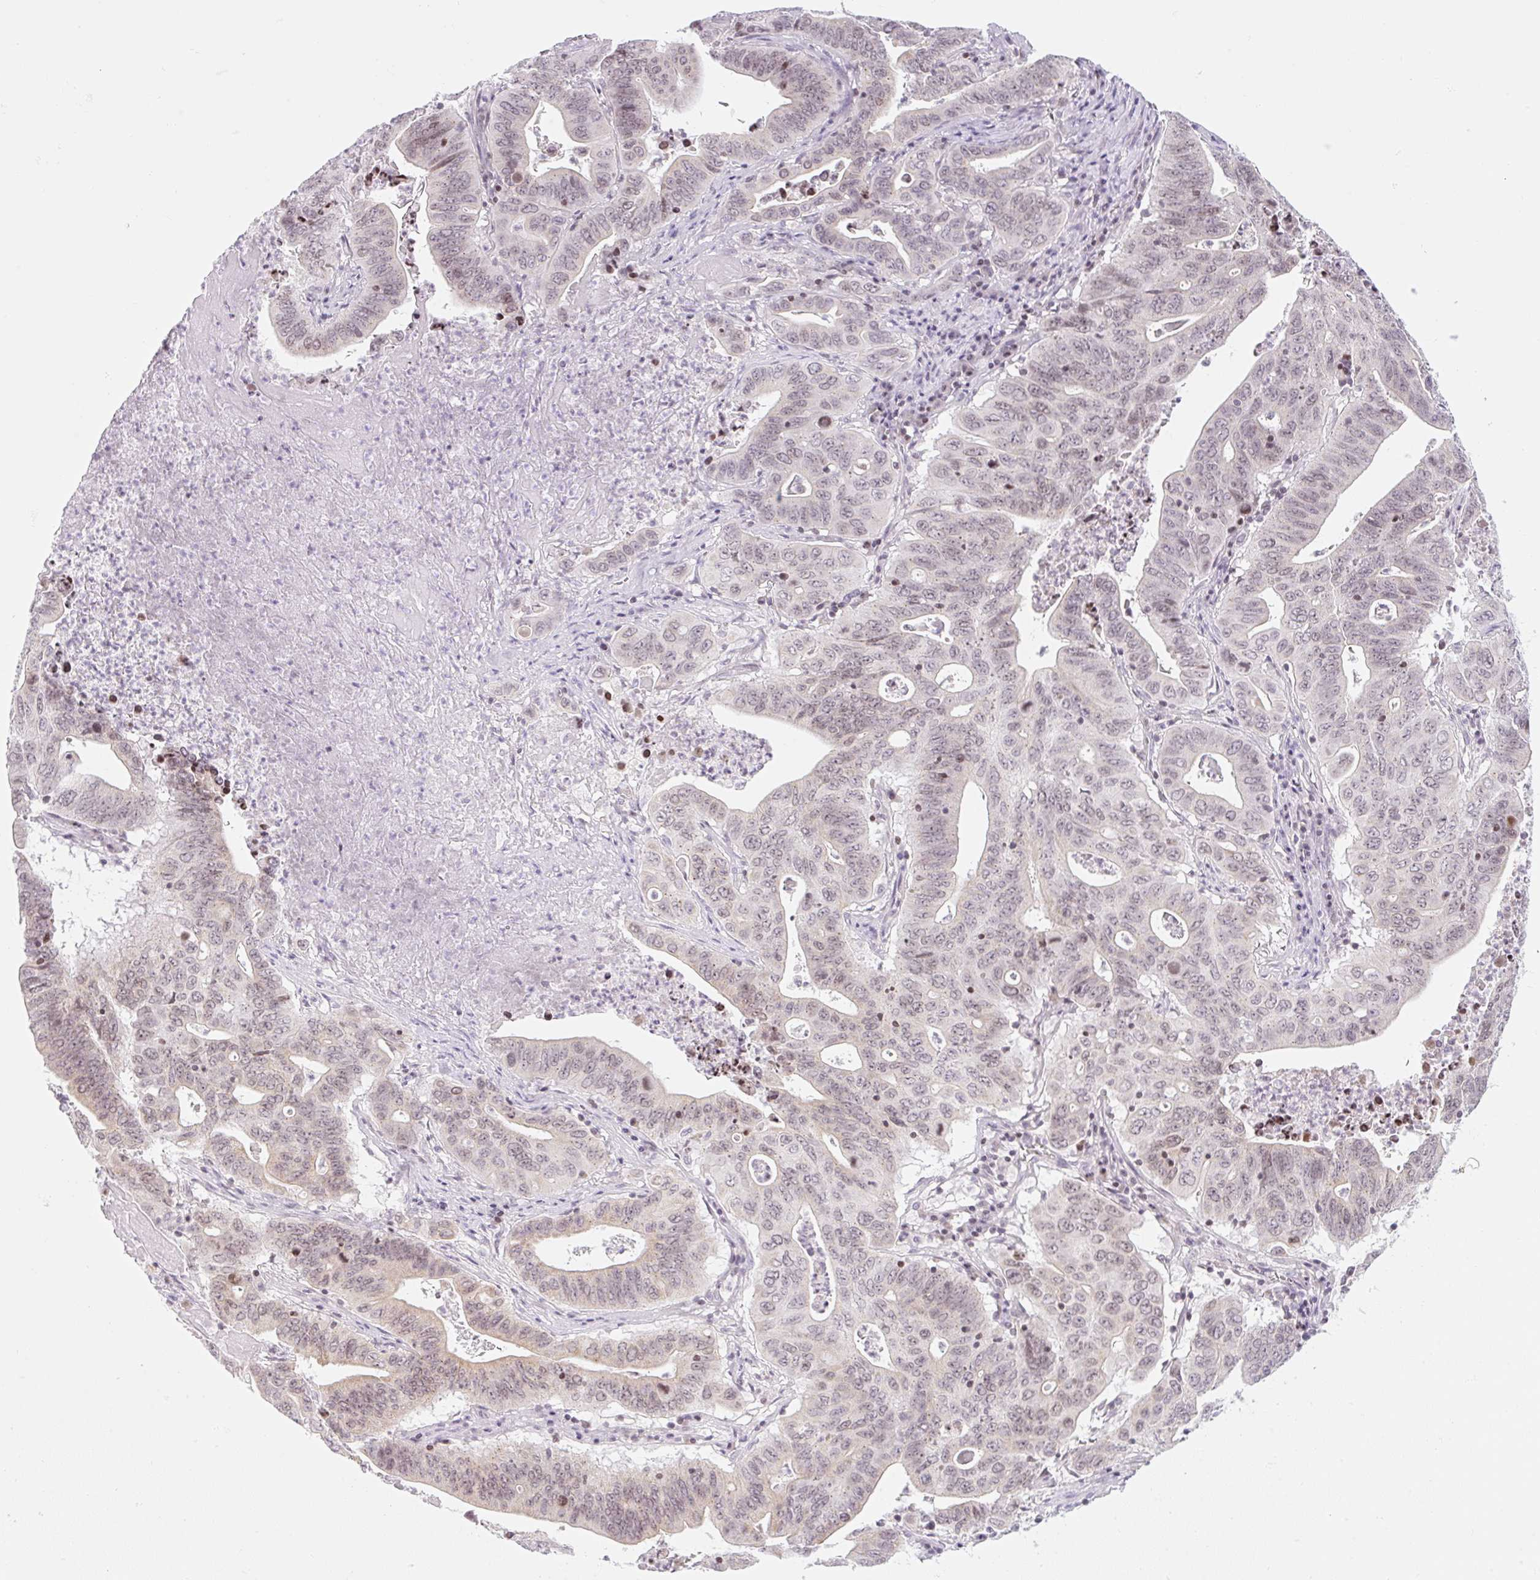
{"staining": {"intensity": "weak", "quantity": ">75%", "location": "nuclear"}, "tissue": "lung cancer", "cell_type": "Tumor cells", "image_type": "cancer", "snomed": [{"axis": "morphology", "description": "Adenocarcinoma, NOS"}, {"axis": "topography", "description": "Lung"}], "caption": "Immunohistochemistry (IHC) micrograph of neoplastic tissue: adenocarcinoma (lung) stained using immunohistochemistry (IHC) displays low levels of weak protein expression localized specifically in the nuclear of tumor cells, appearing as a nuclear brown color.", "gene": "CASKIN1", "patient": {"sex": "female", "age": 60}}